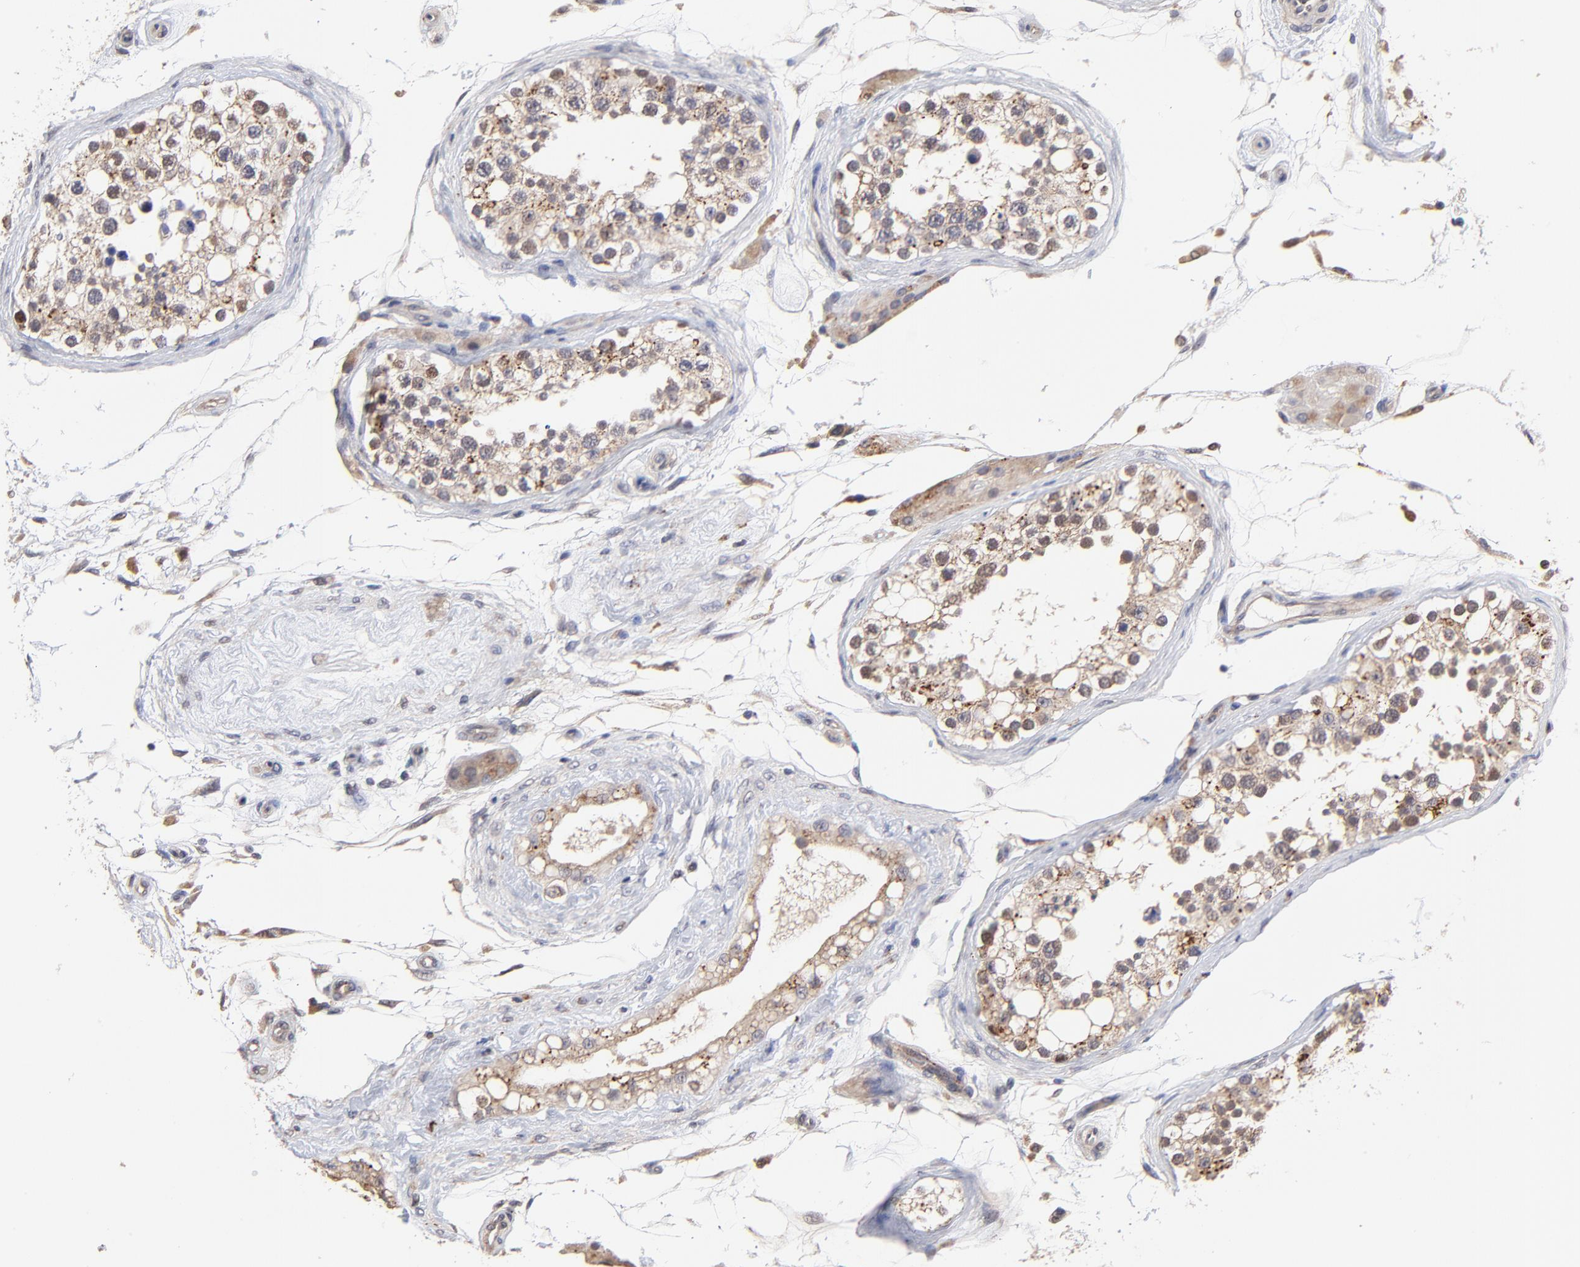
{"staining": {"intensity": "moderate", "quantity": "25%-75%", "location": "cytoplasmic/membranous"}, "tissue": "testis", "cell_type": "Cells in seminiferous ducts", "image_type": "normal", "snomed": [{"axis": "morphology", "description": "Normal tissue, NOS"}, {"axis": "topography", "description": "Testis"}], "caption": "Immunohistochemistry (IHC) image of normal testis: human testis stained using immunohistochemistry (IHC) displays medium levels of moderate protein expression localized specifically in the cytoplasmic/membranous of cells in seminiferous ducts, appearing as a cytoplasmic/membranous brown color.", "gene": "PDE4B", "patient": {"sex": "male", "age": 68}}